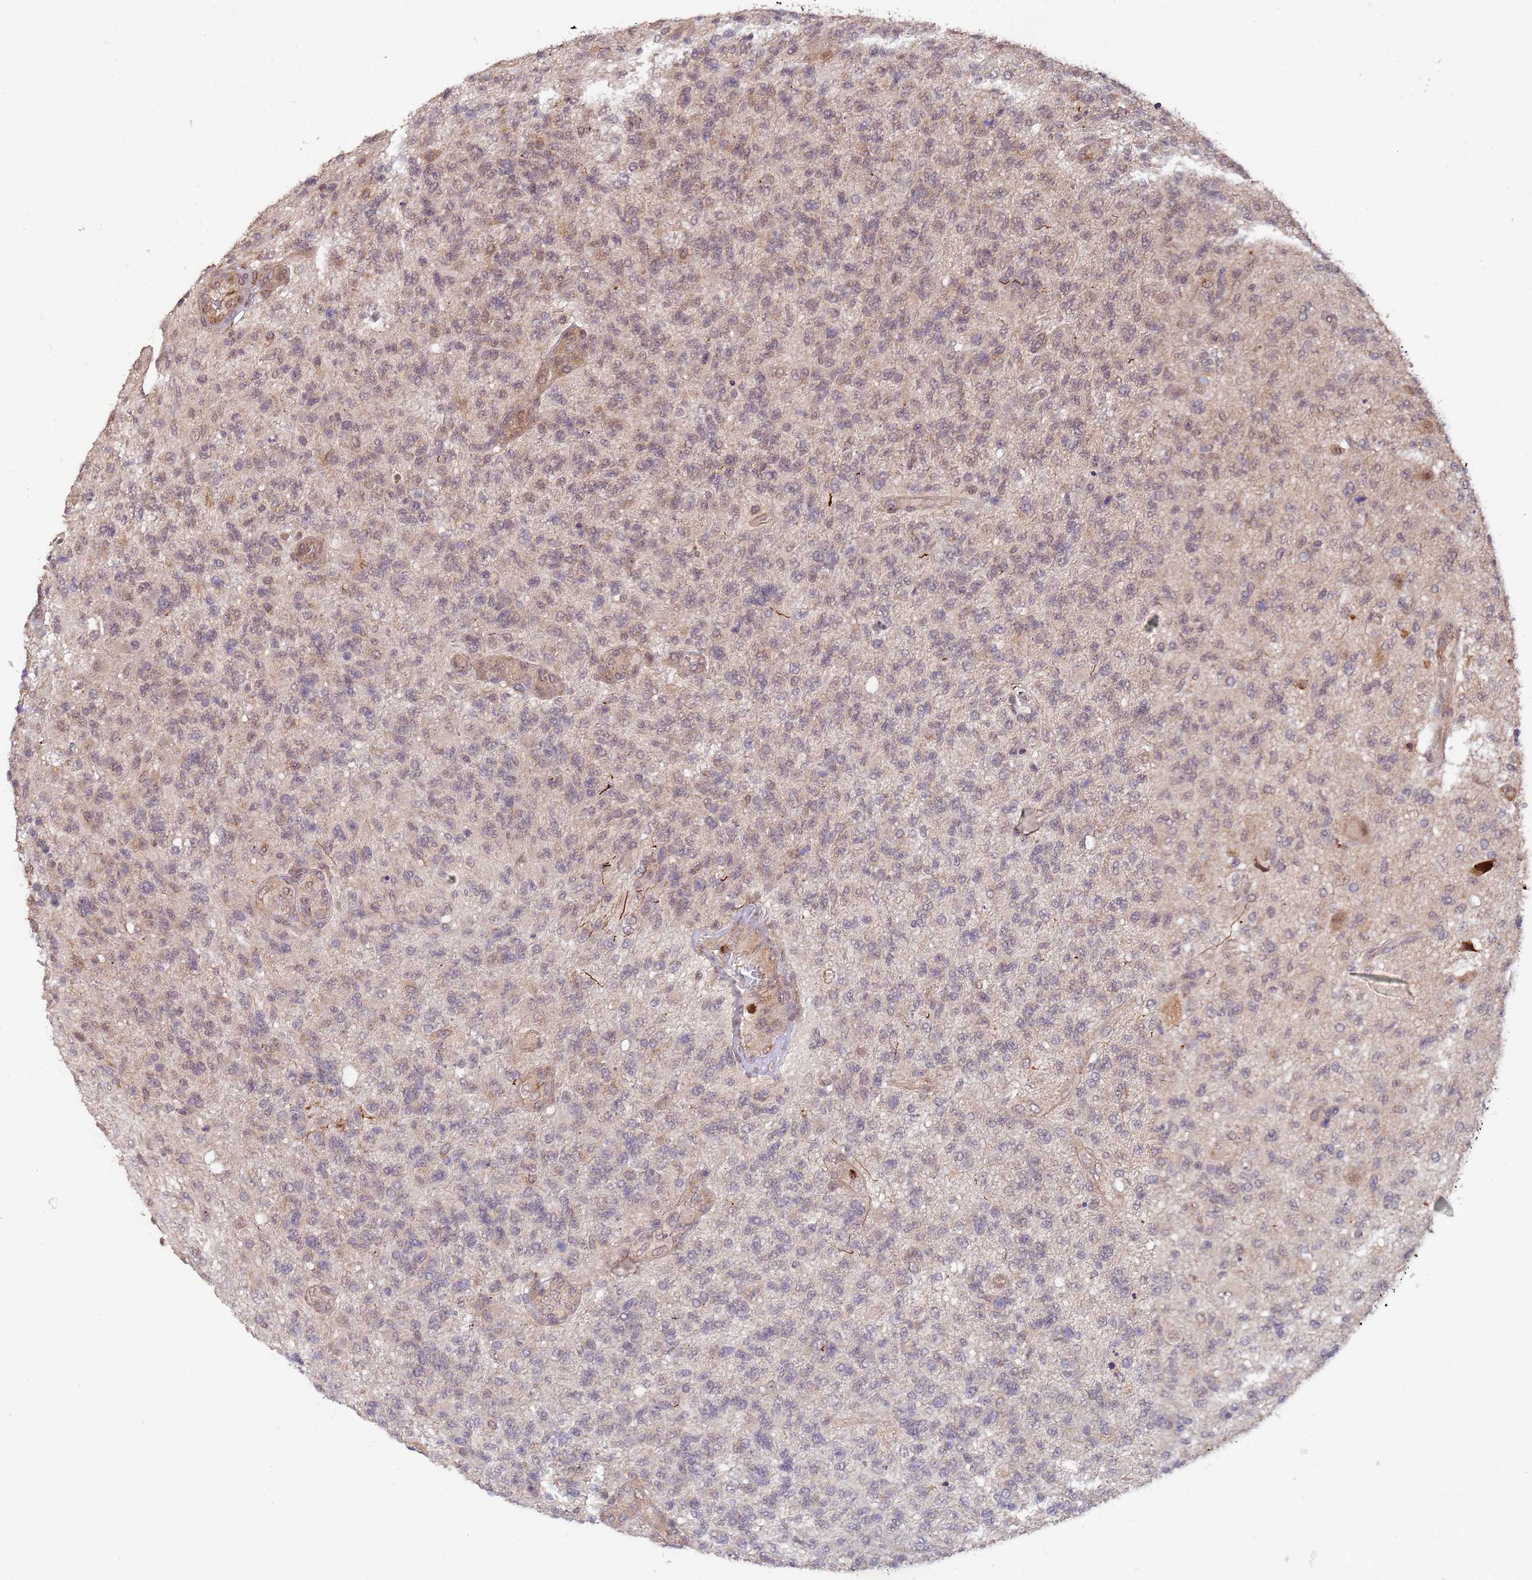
{"staining": {"intensity": "weak", "quantity": "<25%", "location": "nuclear"}, "tissue": "glioma", "cell_type": "Tumor cells", "image_type": "cancer", "snomed": [{"axis": "morphology", "description": "Glioma, malignant, High grade"}, {"axis": "topography", "description": "Brain"}], "caption": "Immunohistochemical staining of human malignant glioma (high-grade) displays no significant staining in tumor cells.", "gene": "ZNF619", "patient": {"sex": "male", "age": 56}}